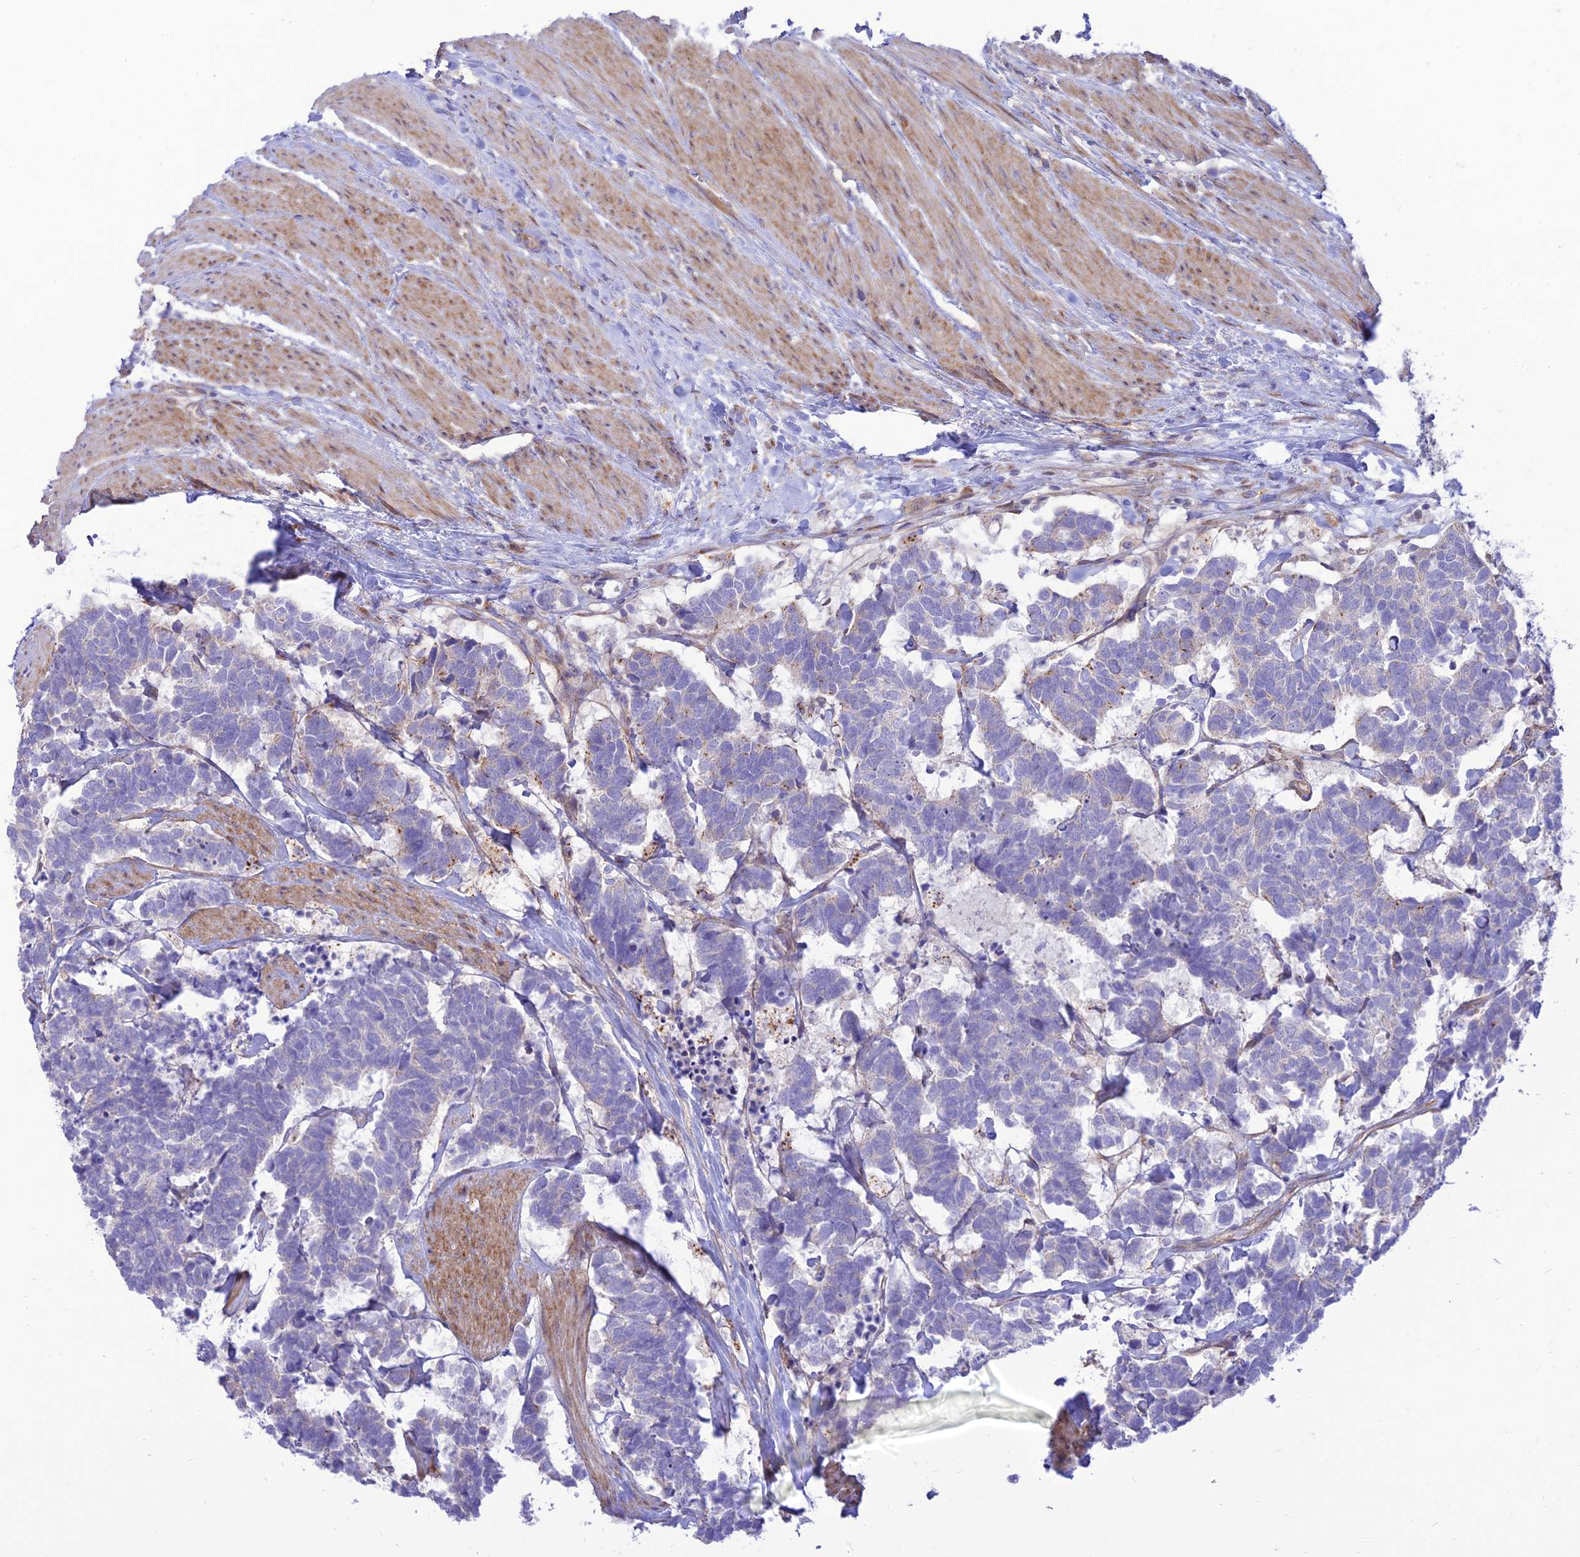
{"staining": {"intensity": "negative", "quantity": "none", "location": "none"}, "tissue": "carcinoid", "cell_type": "Tumor cells", "image_type": "cancer", "snomed": [{"axis": "morphology", "description": "Carcinoma, NOS"}, {"axis": "morphology", "description": "Carcinoid, malignant, NOS"}, {"axis": "topography", "description": "Urinary bladder"}], "caption": "An immunohistochemistry (IHC) image of carcinoid is shown. There is no staining in tumor cells of carcinoid.", "gene": "KCNAB1", "patient": {"sex": "male", "age": 57}}